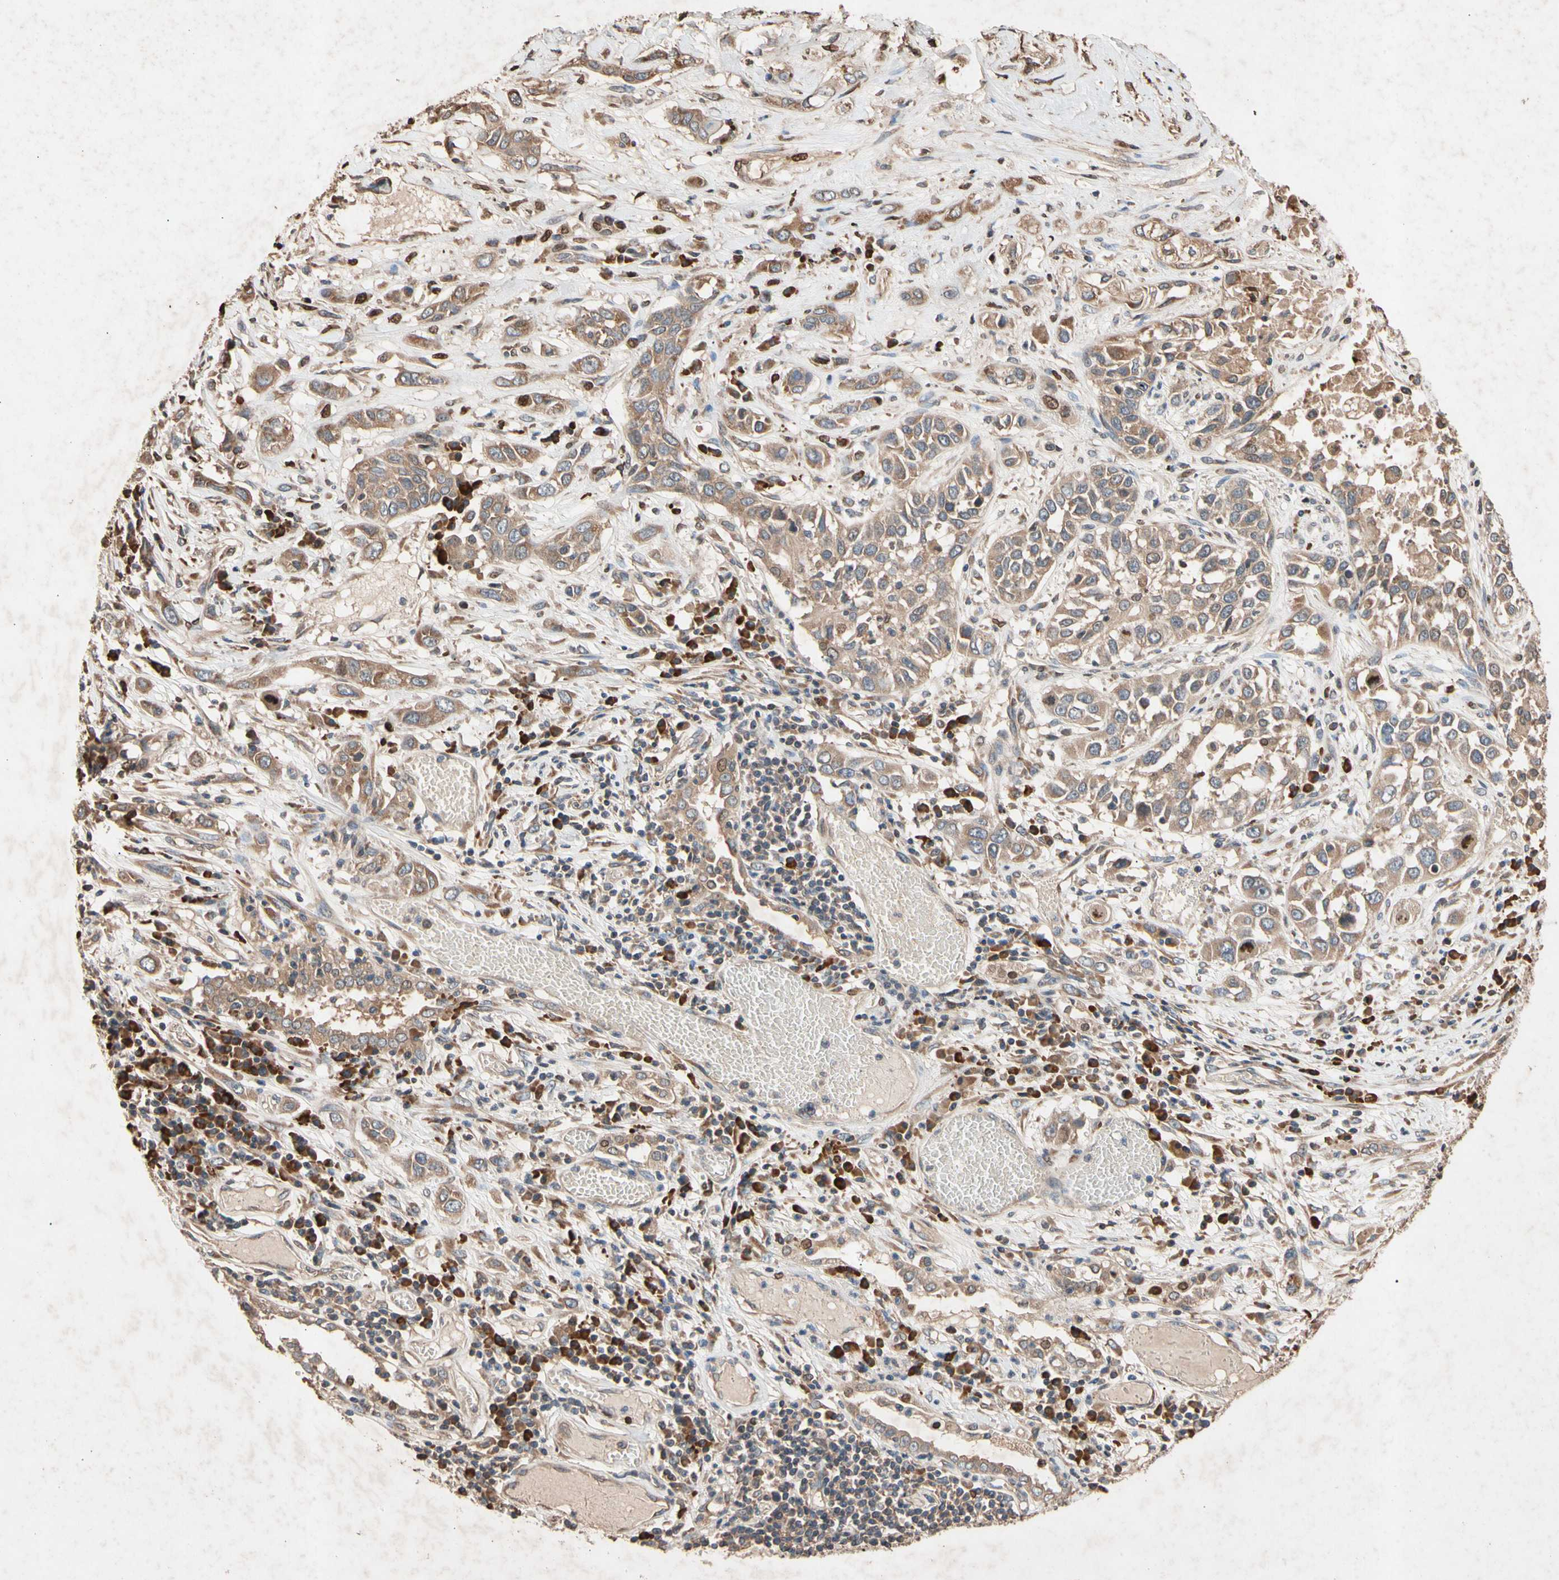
{"staining": {"intensity": "moderate", "quantity": ">75%", "location": "cytoplasmic/membranous"}, "tissue": "lung cancer", "cell_type": "Tumor cells", "image_type": "cancer", "snomed": [{"axis": "morphology", "description": "Squamous cell carcinoma, NOS"}, {"axis": "topography", "description": "Lung"}], "caption": "Lung squamous cell carcinoma stained for a protein reveals moderate cytoplasmic/membranous positivity in tumor cells.", "gene": "PRDX4", "patient": {"sex": "male", "age": 71}}